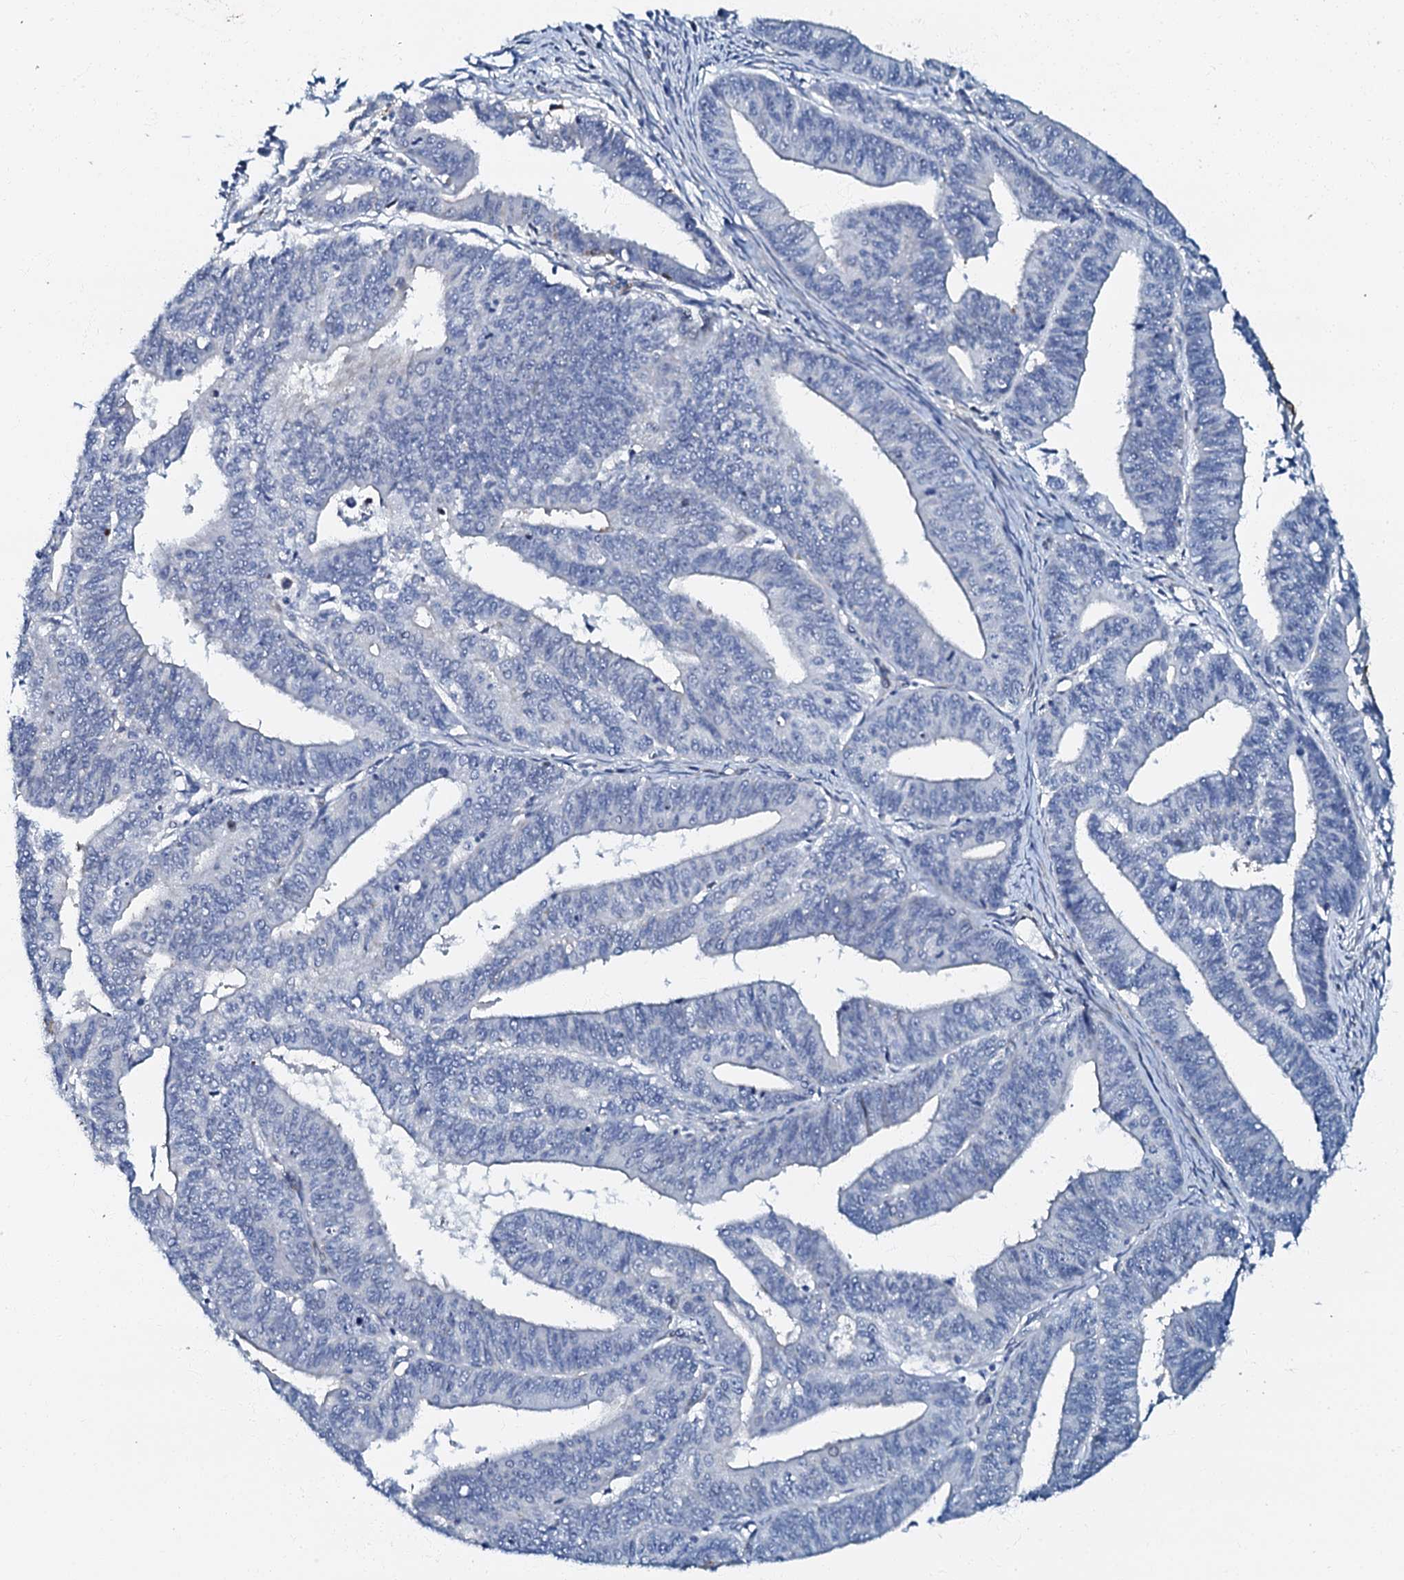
{"staining": {"intensity": "negative", "quantity": "none", "location": "none"}, "tissue": "endometrial cancer", "cell_type": "Tumor cells", "image_type": "cancer", "snomed": [{"axis": "morphology", "description": "Adenocarcinoma, NOS"}, {"axis": "topography", "description": "Endometrium"}], "caption": "Histopathology image shows no protein expression in tumor cells of endometrial cancer tissue.", "gene": "OLAH", "patient": {"sex": "female", "age": 73}}